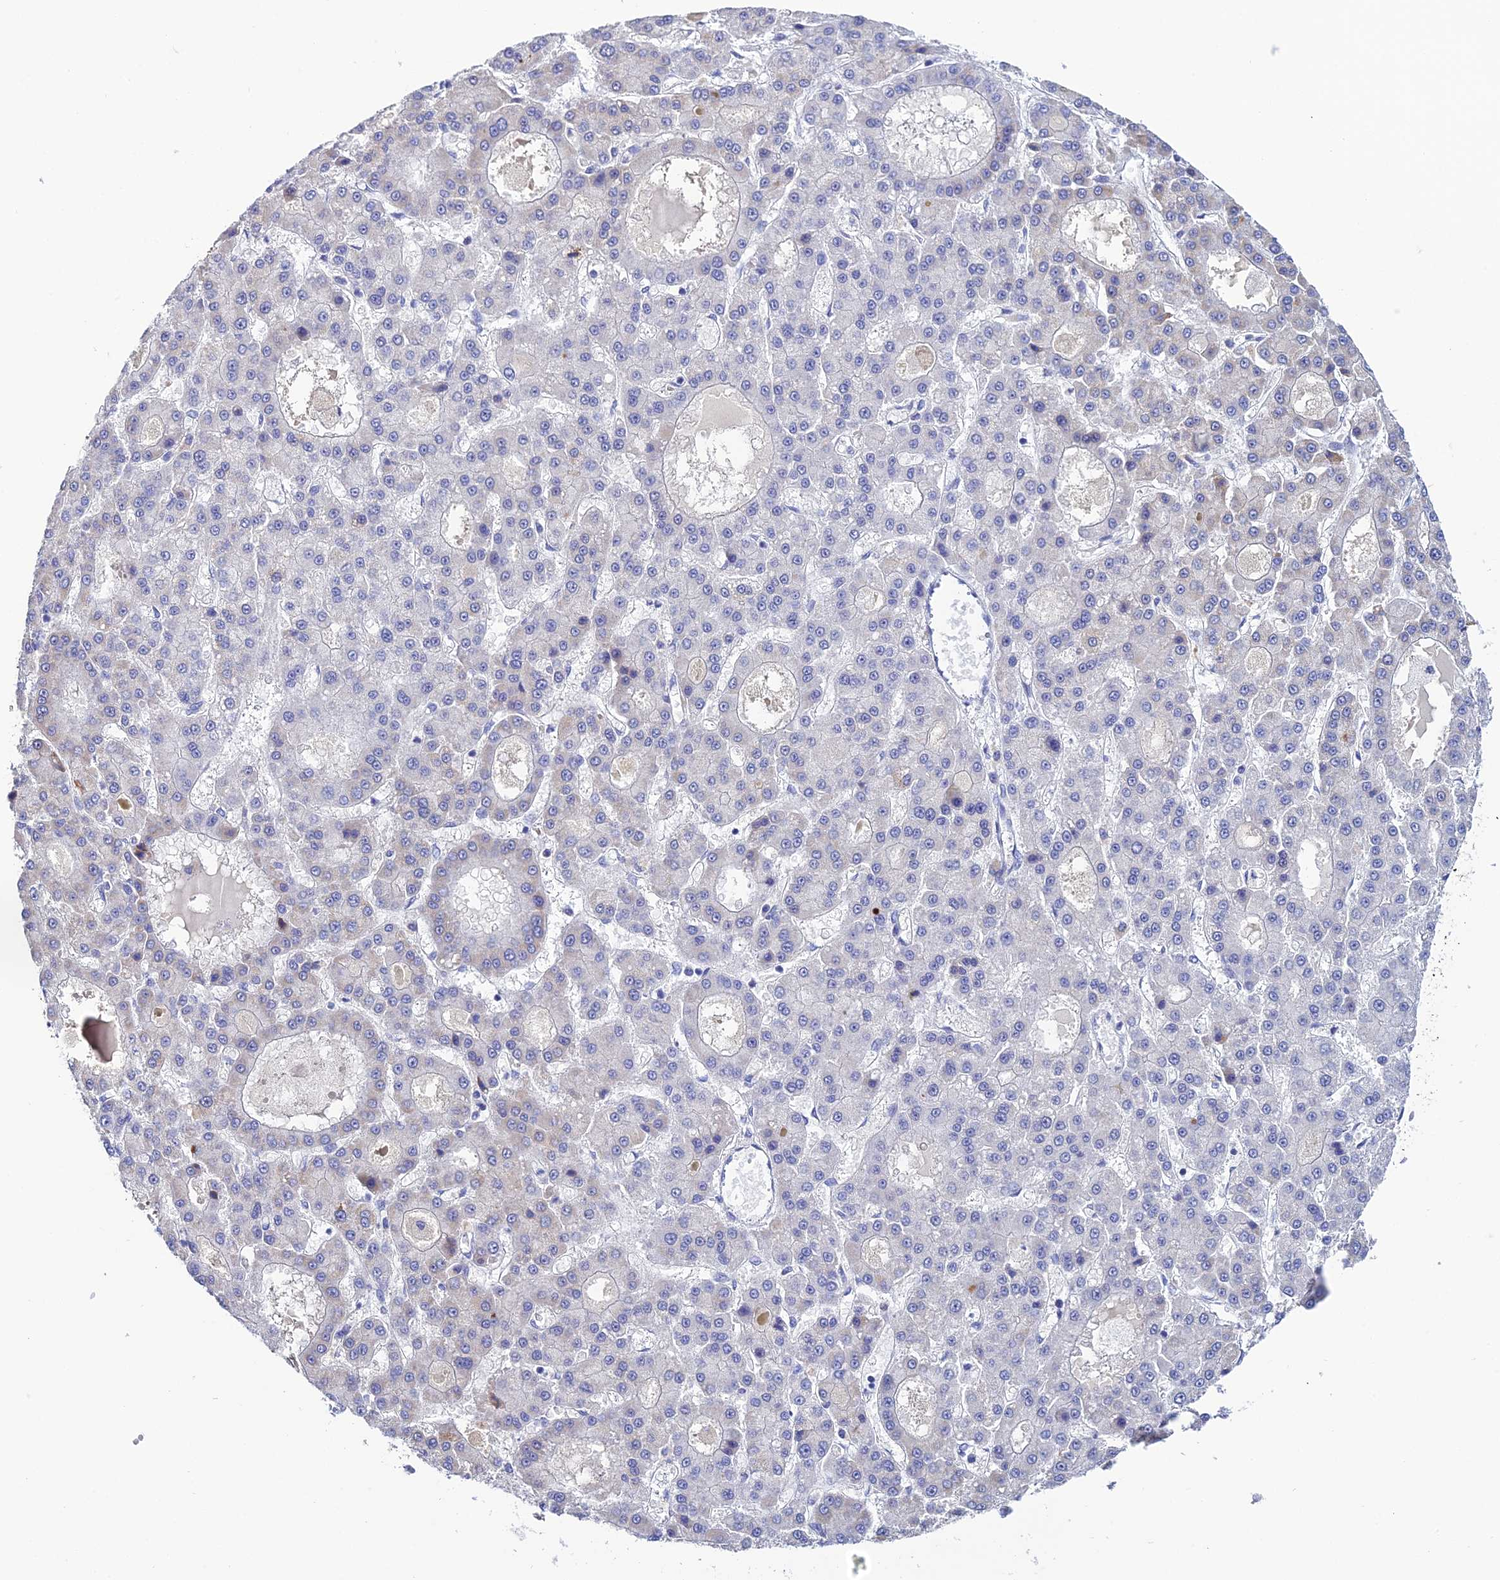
{"staining": {"intensity": "negative", "quantity": "none", "location": "none"}, "tissue": "liver cancer", "cell_type": "Tumor cells", "image_type": "cancer", "snomed": [{"axis": "morphology", "description": "Carcinoma, Hepatocellular, NOS"}, {"axis": "topography", "description": "Liver"}], "caption": "Hepatocellular carcinoma (liver) was stained to show a protein in brown. There is no significant positivity in tumor cells.", "gene": "PLPP4", "patient": {"sex": "male", "age": 70}}